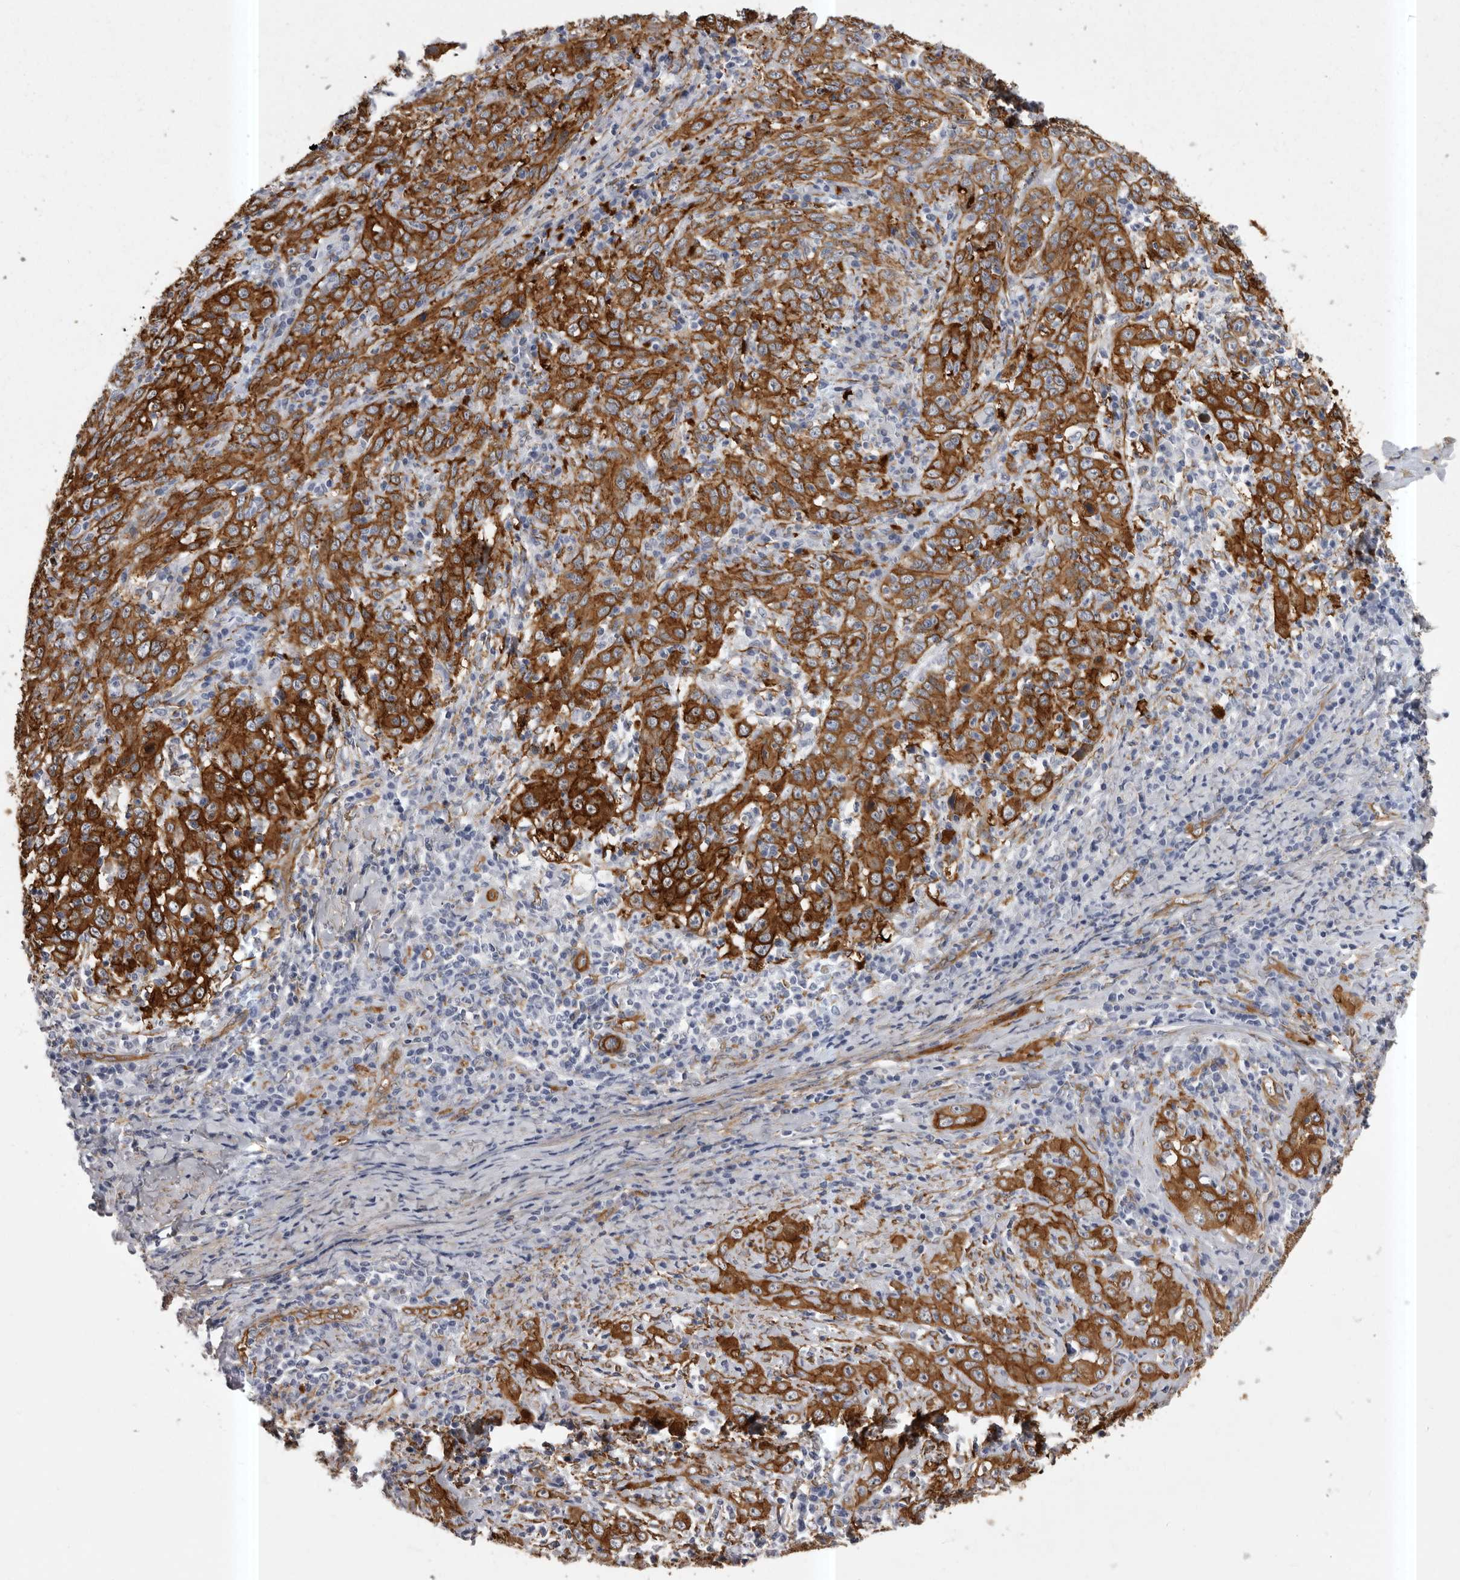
{"staining": {"intensity": "strong", "quantity": ">75%", "location": "cytoplasmic/membranous"}, "tissue": "cervical cancer", "cell_type": "Tumor cells", "image_type": "cancer", "snomed": [{"axis": "morphology", "description": "Squamous cell carcinoma, NOS"}, {"axis": "topography", "description": "Cervix"}], "caption": "A histopathology image of human cervical cancer (squamous cell carcinoma) stained for a protein exhibits strong cytoplasmic/membranous brown staining in tumor cells.", "gene": "ENAH", "patient": {"sex": "female", "age": 46}}